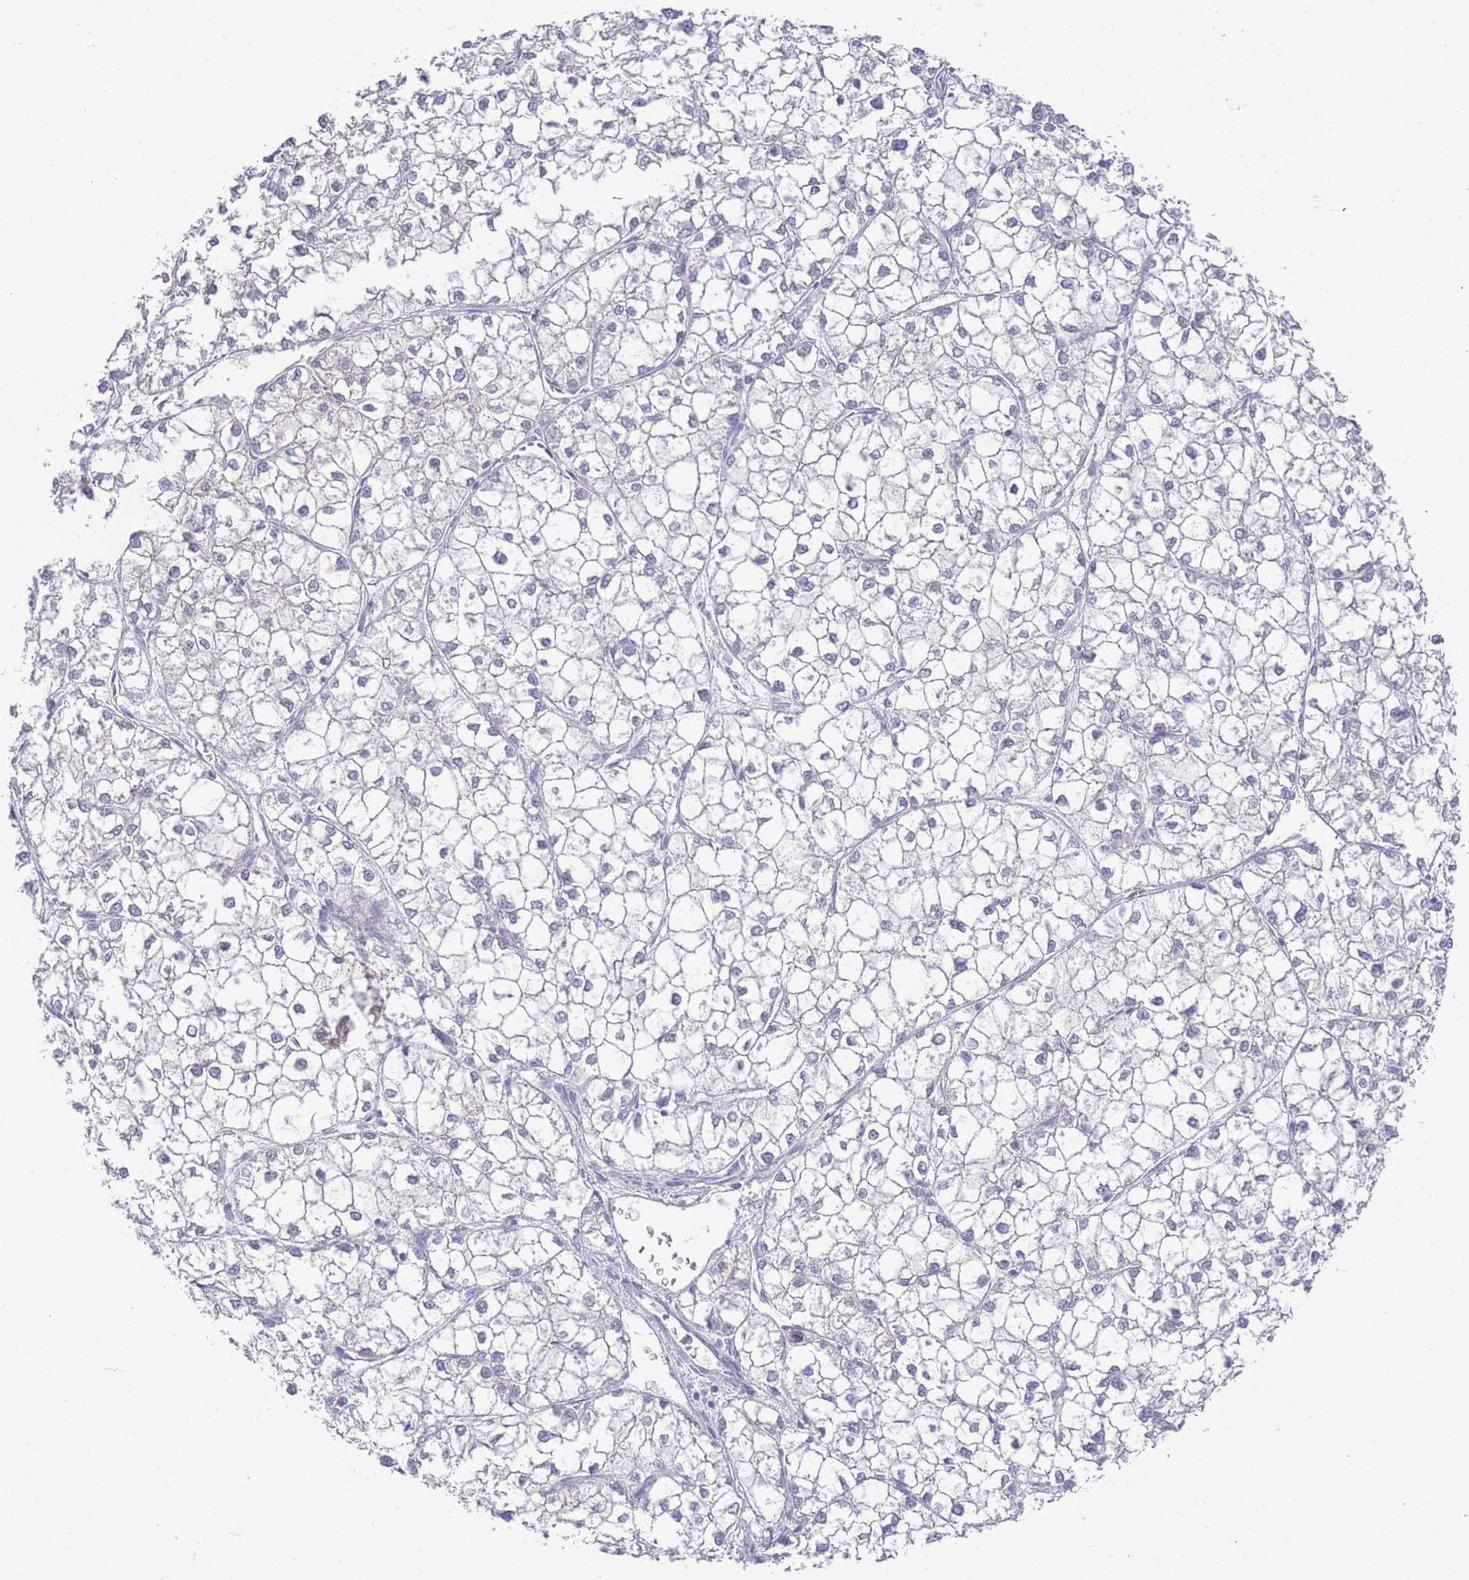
{"staining": {"intensity": "negative", "quantity": "none", "location": "none"}, "tissue": "liver cancer", "cell_type": "Tumor cells", "image_type": "cancer", "snomed": [{"axis": "morphology", "description": "Carcinoma, Hepatocellular, NOS"}, {"axis": "topography", "description": "Liver"}], "caption": "This is an immunohistochemistry micrograph of hepatocellular carcinoma (liver). There is no staining in tumor cells.", "gene": "LRRC37A", "patient": {"sex": "female", "age": 43}}